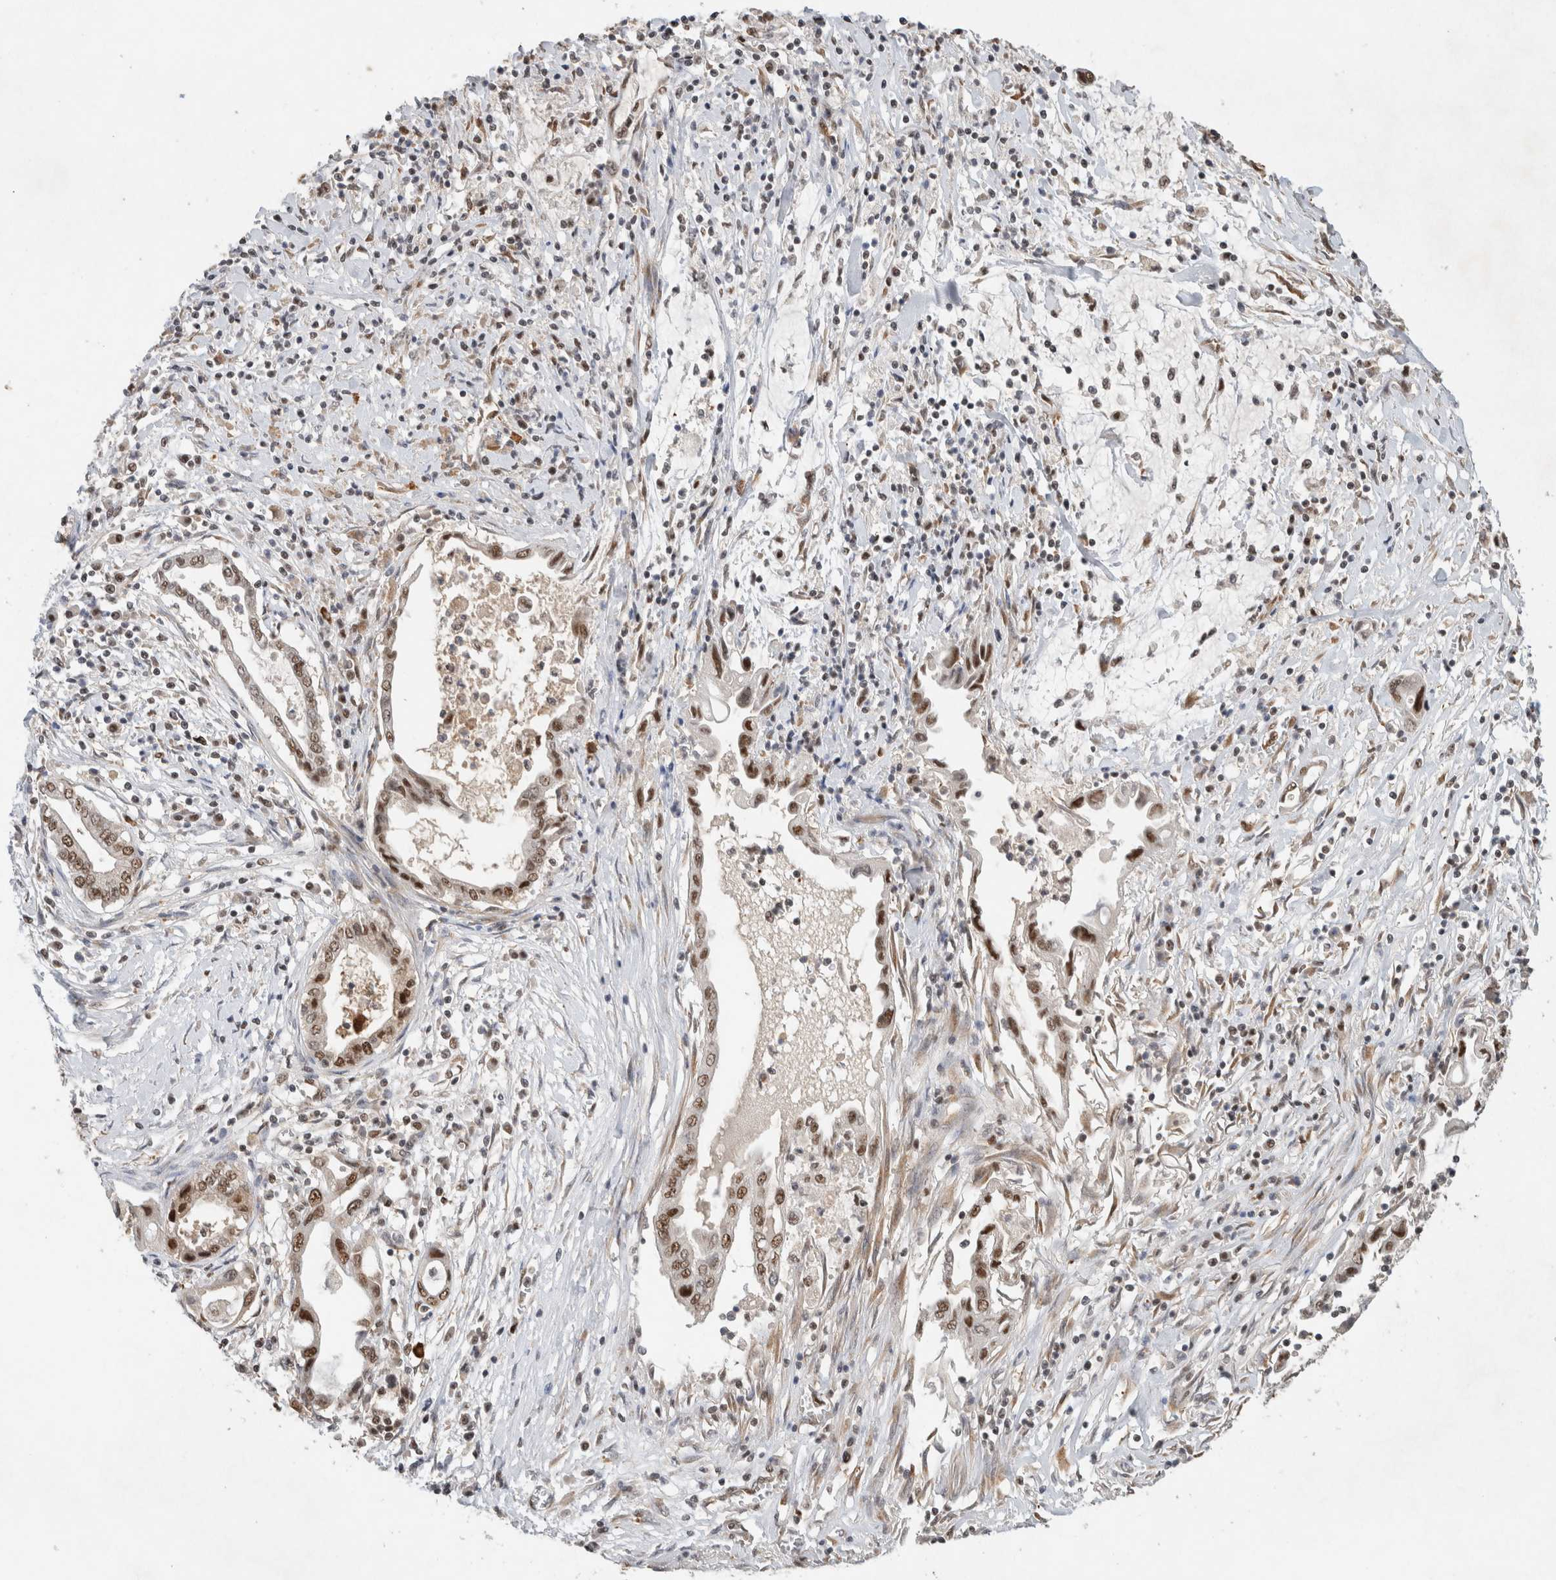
{"staining": {"intensity": "moderate", "quantity": ">75%", "location": "nuclear"}, "tissue": "pancreatic cancer", "cell_type": "Tumor cells", "image_type": "cancer", "snomed": [{"axis": "morphology", "description": "Adenocarcinoma, NOS"}, {"axis": "topography", "description": "Pancreas"}], "caption": "IHC (DAB) staining of human pancreatic cancer (adenocarcinoma) exhibits moderate nuclear protein expression in about >75% of tumor cells.", "gene": "DDX42", "patient": {"sex": "female", "age": 57}}